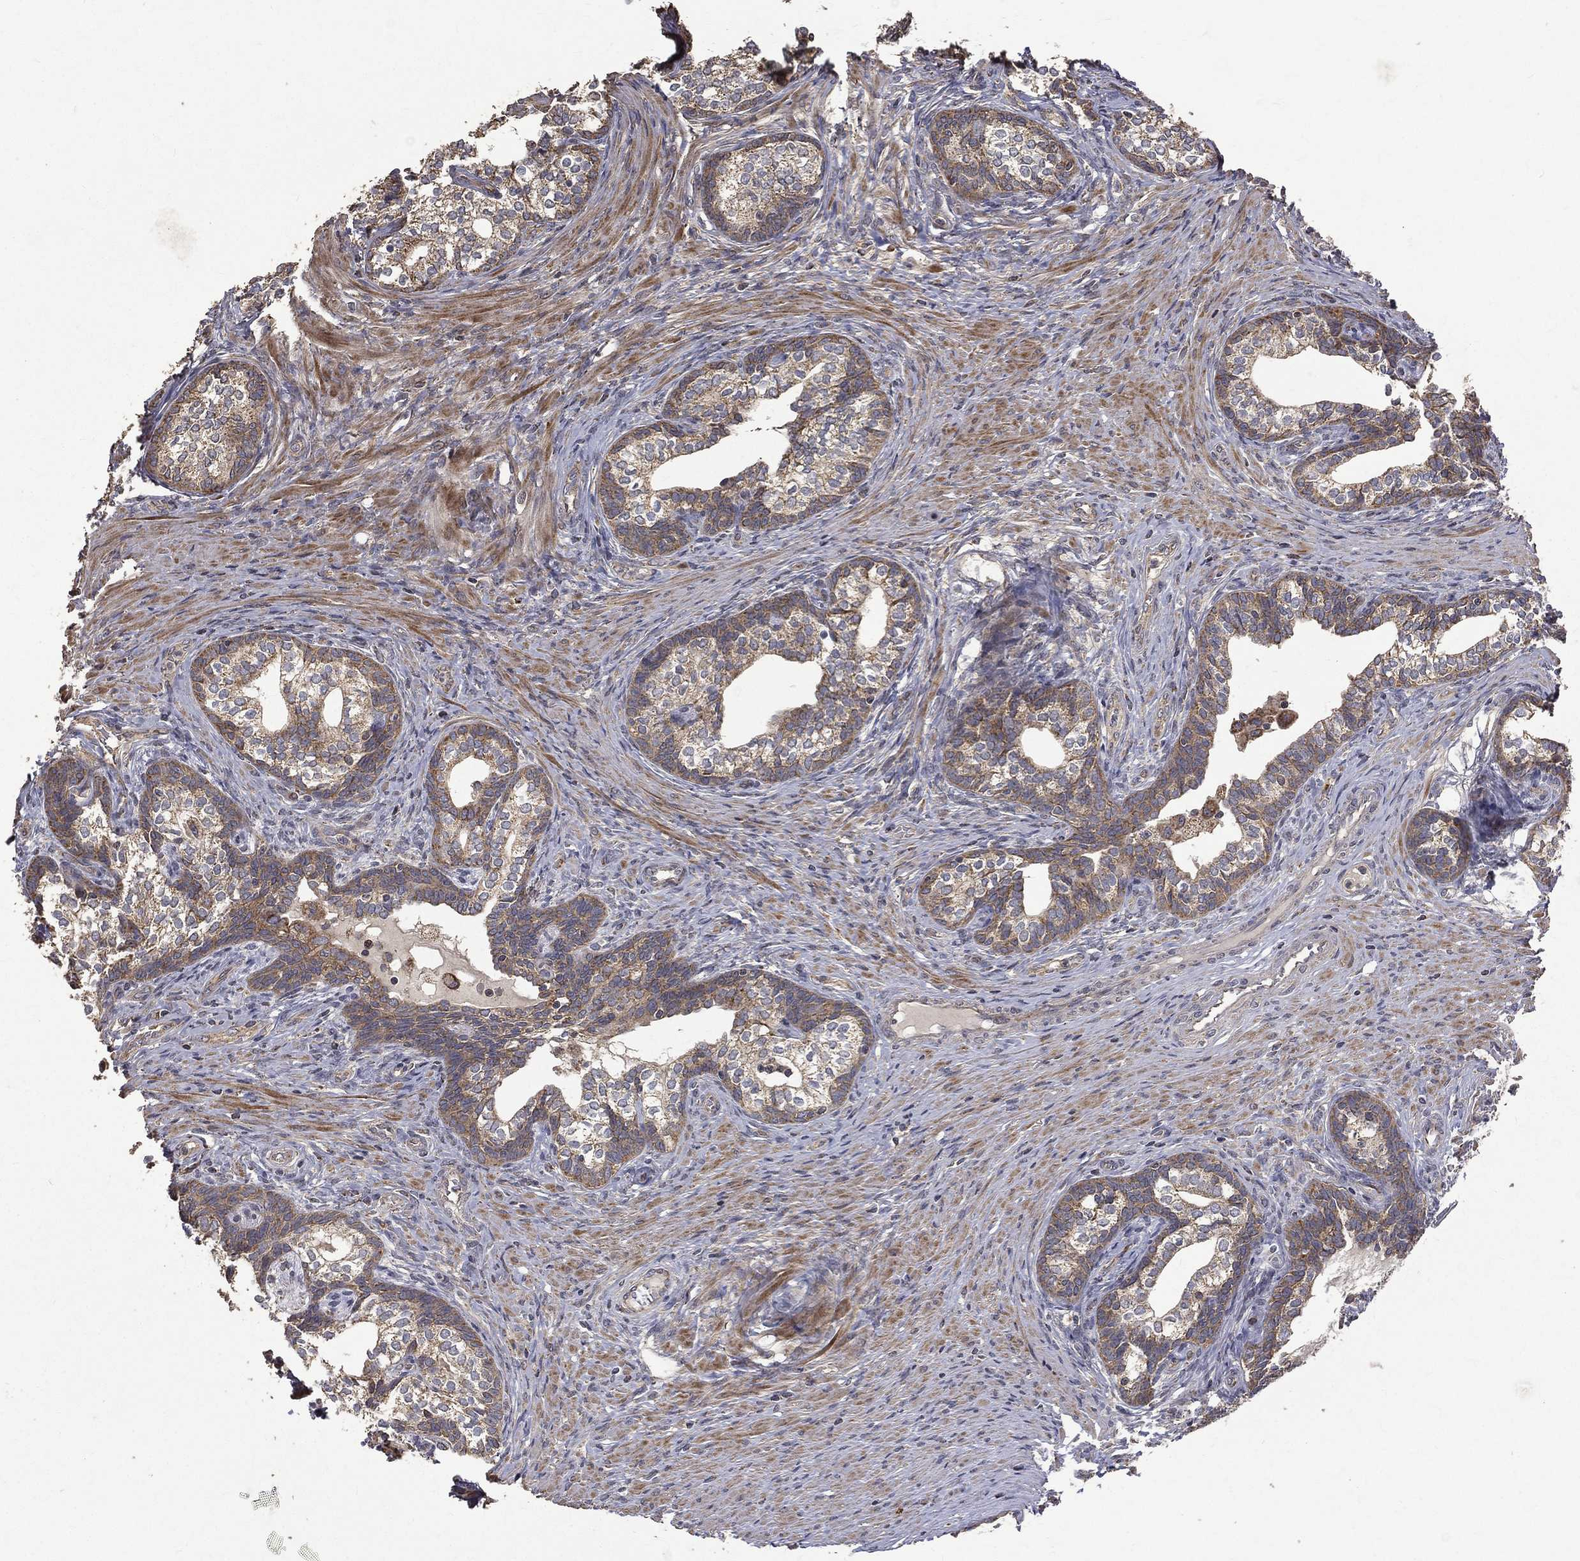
{"staining": {"intensity": "moderate", "quantity": ">75%", "location": "cytoplasmic/membranous"}, "tissue": "prostate cancer", "cell_type": "Tumor cells", "image_type": "cancer", "snomed": [{"axis": "morphology", "description": "Adenocarcinoma, NOS"}, {"axis": "morphology", "description": "Adenocarcinoma, High grade"}, {"axis": "topography", "description": "Prostate"}], "caption": "A brown stain shows moderate cytoplasmic/membranous expression of a protein in prostate cancer tumor cells.", "gene": "RPGR", "patient": {"sex": "male", "age": 61}}